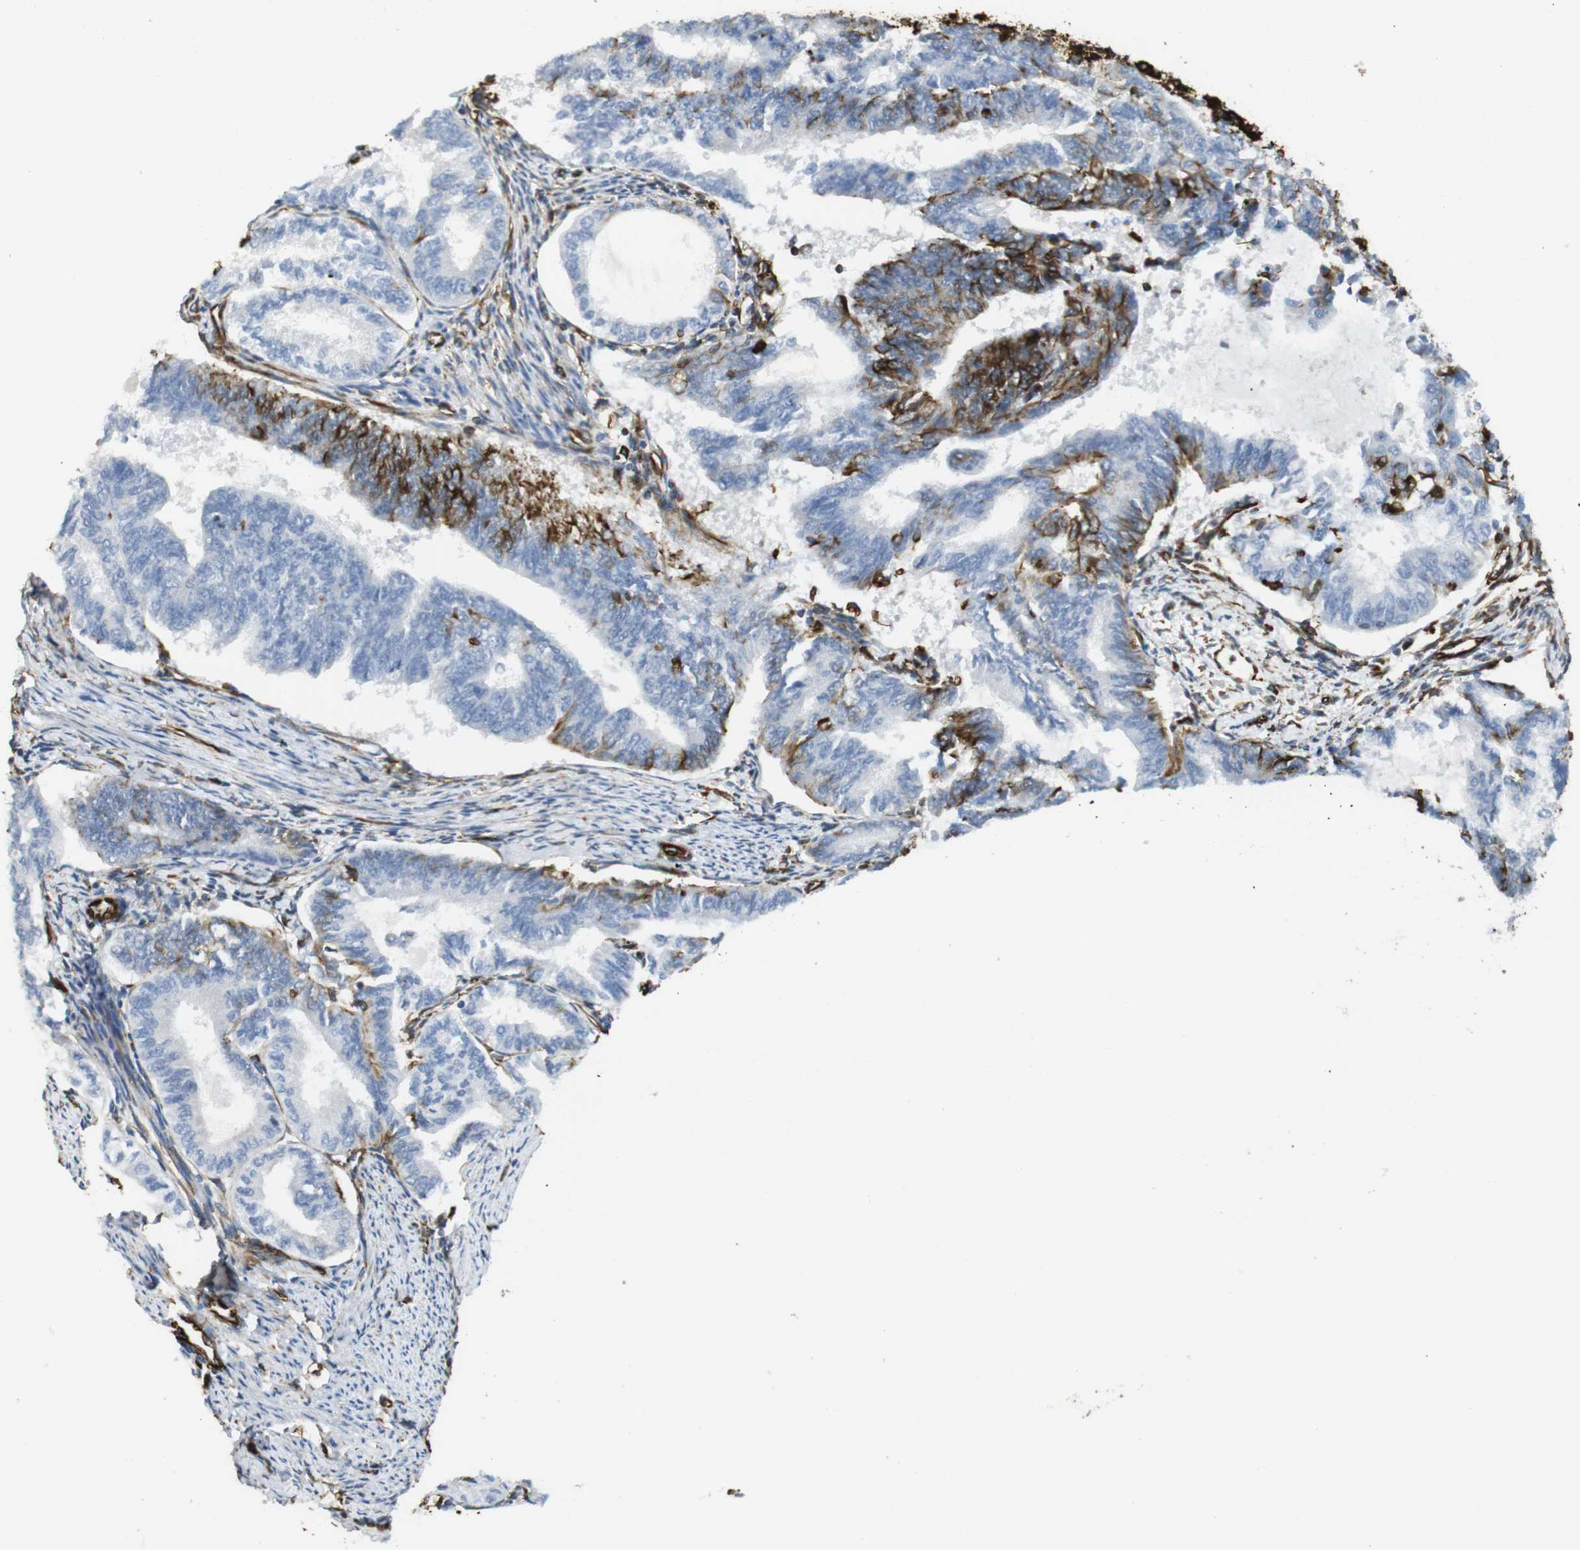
{"staining": {"intensity": "strong", "quantity": "25%-75%", "location": "cytoplasmic/membranous"}, "tissue": "endometrial cancer", "cell_type": "Tumor cells", "image_type": "cancer", "snomed": [{"axis": "morphology", "description": "Adenocarcinoma, NOS"}, {"axis": "topography", "description": "Endometrium"}], "caption": "There is high levels of strong cytoplasmic/membranous positivity in tumor cells of endometrial cancer, as demonstrated by immunohistochemical staining (brown color).", "gene": "RALGPS1", "patient": {"sex": "female", "age": 86}}